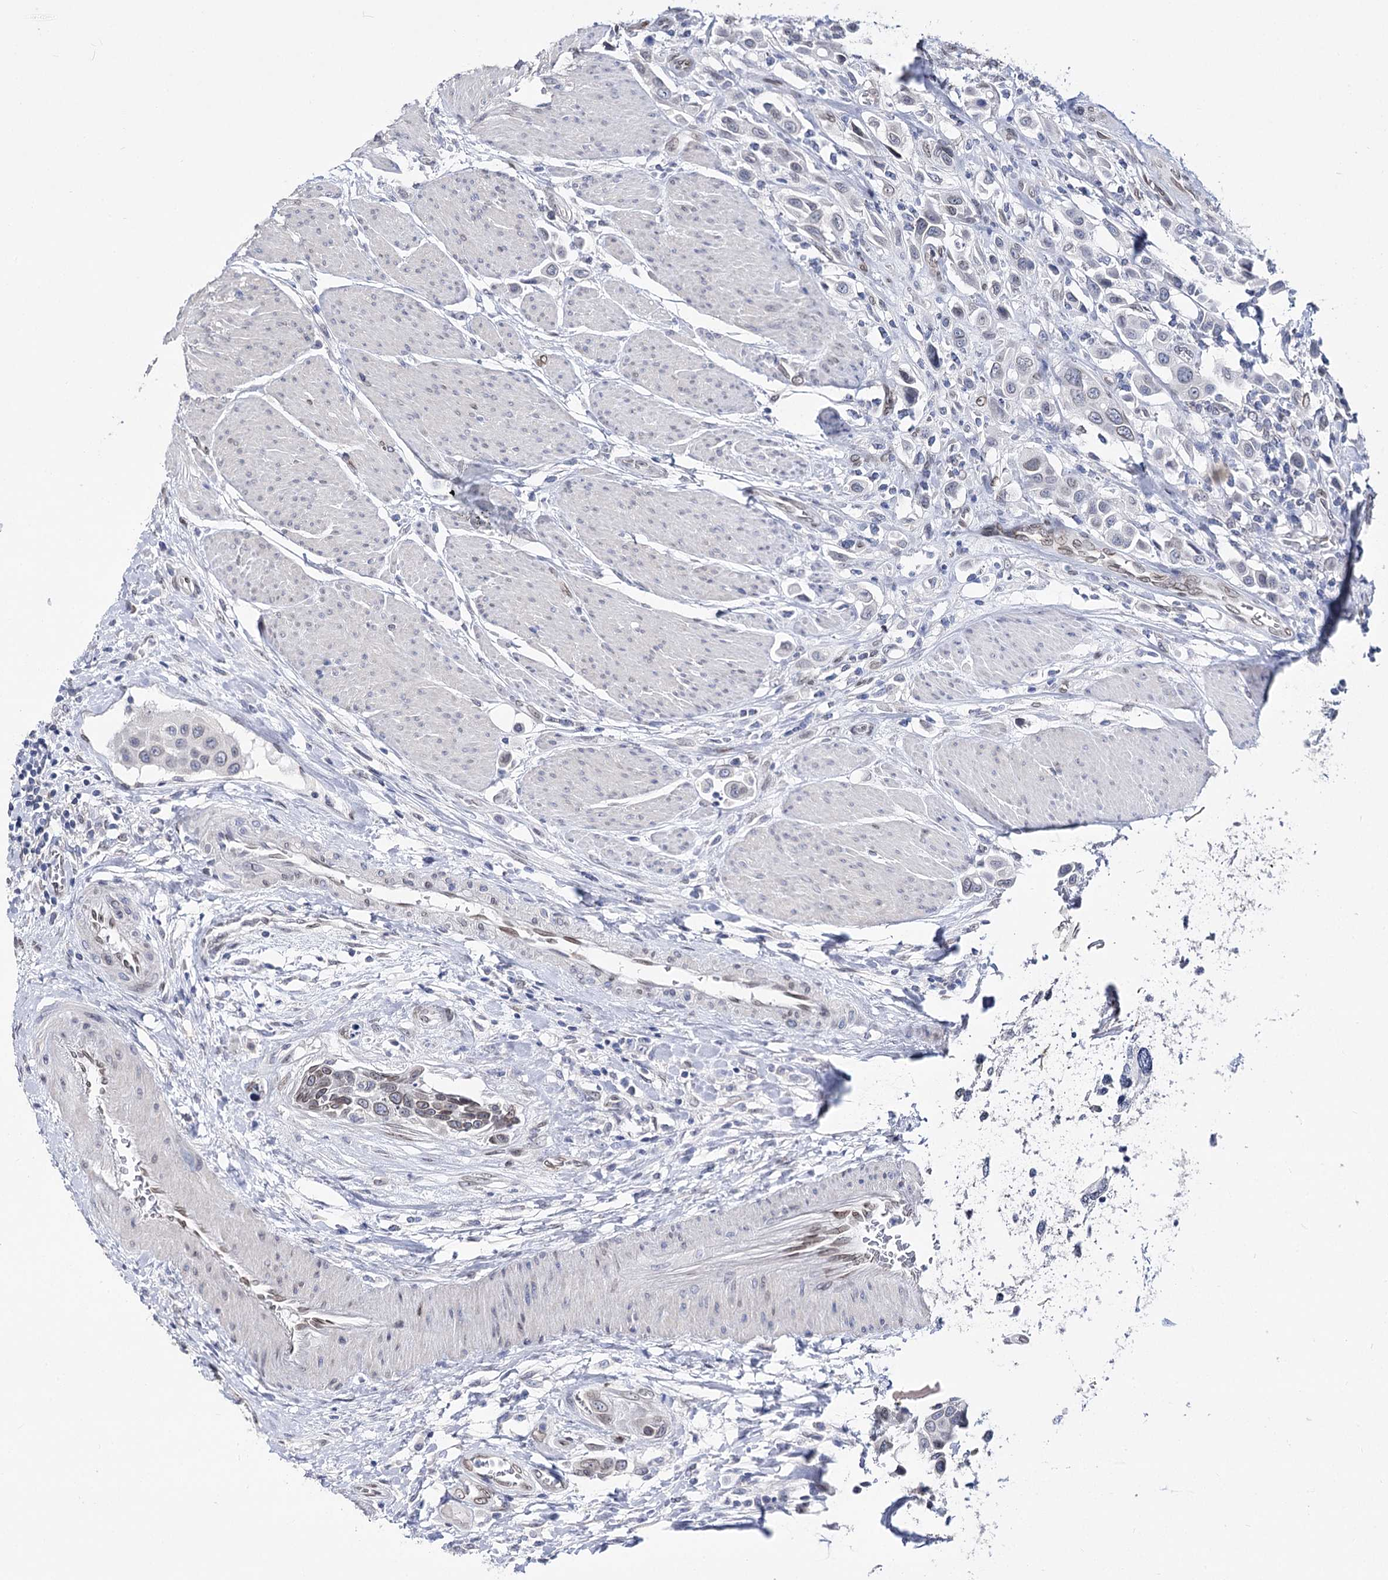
{"staining": {"intensity": "negative", "quantity": "none", "location": "none"}, "tissue": "urothelial cancer", "cell_type": "Tumor cells", "image_type": "cancer", "snomed": [{"axis": "morphology", "description": "Urothelial carcinoma, High grade"}, {"axis": "topography", "description": "Urinary bladder"}], "caption": "Immunohistochemistry histopathology image of human urothelial cancer stained for a protein (brown), which demonstrates no positivity in tumor cells.", "gene": "TMEM201", "patient": {"sex": "male", "age": 50}}